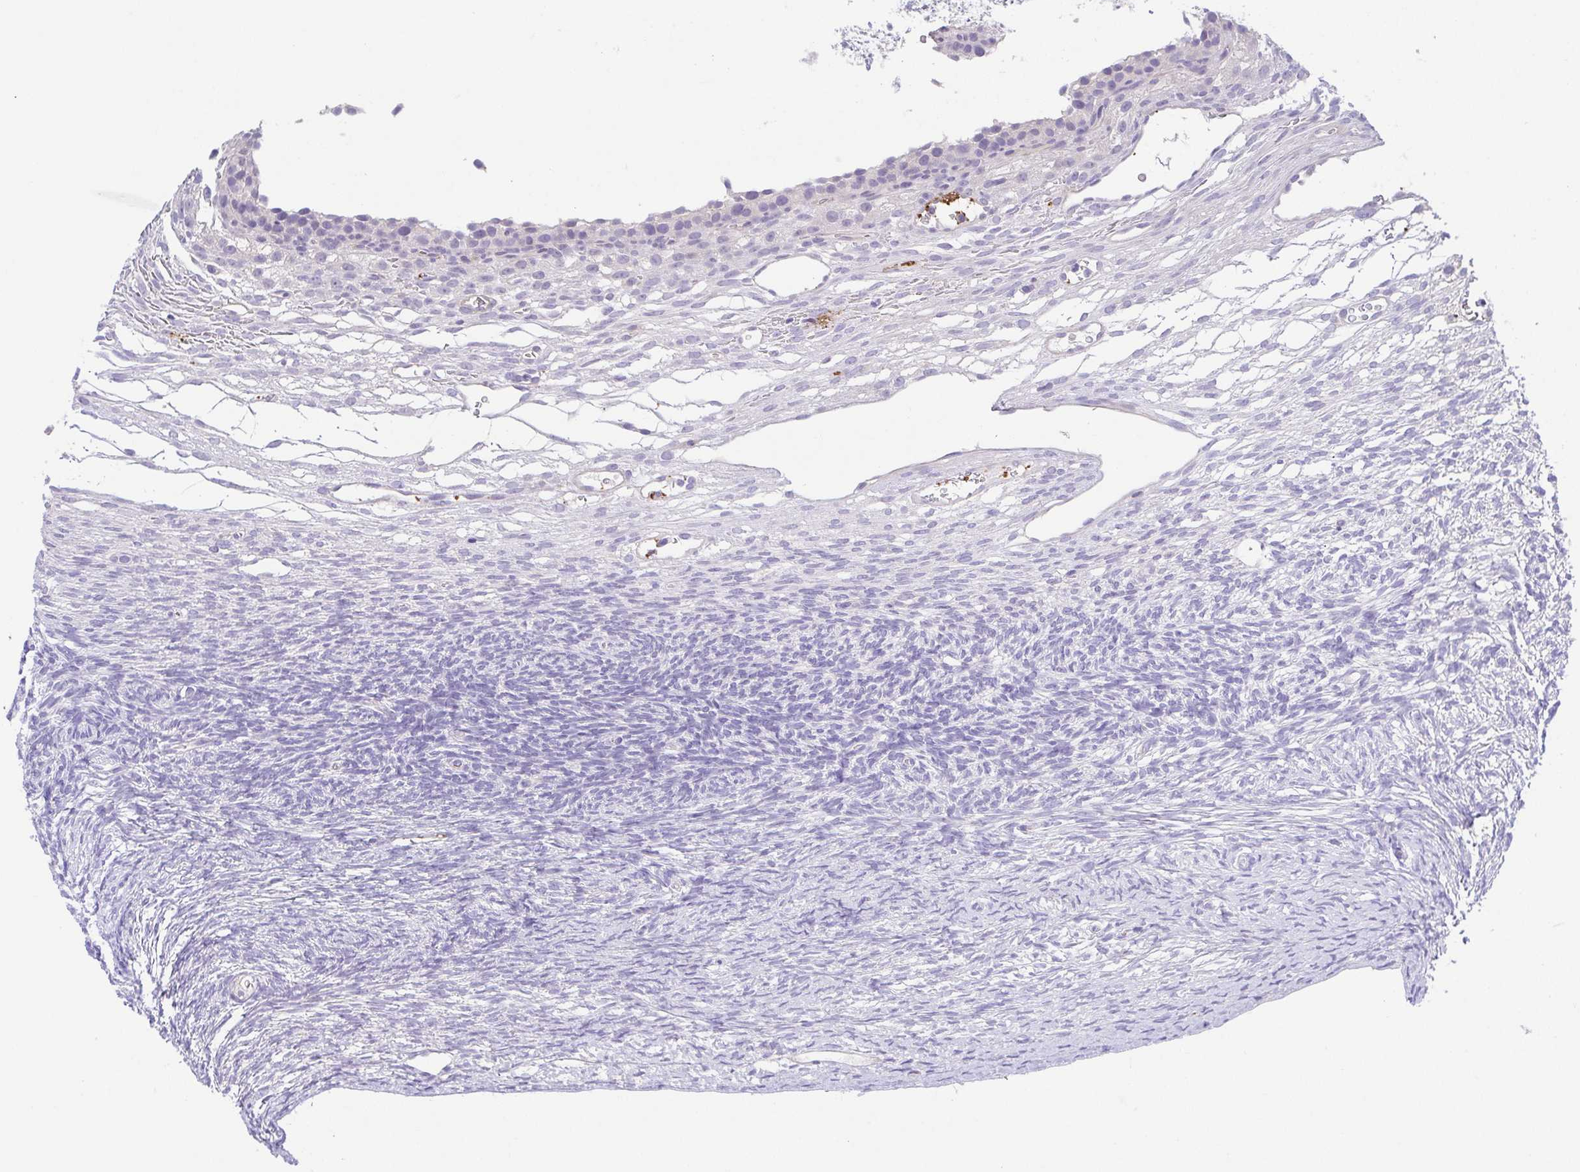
{"staining": {"intensity": "negative", "quantity": "none", "location": "none"}, "tissue": "ovary", "cell_type": "Follicle cells", "image_type": "normal", "snomed": [{"axis": "morphology", "description": "Normal tissue, NOS"}, {"axis": "topography", "description": "Ovary"}], "caption": "DAB (3,3'-diaminobenzidine) immunohistochemical staining of unremarkable human ovary displays no significant staining in follicle cells.", "gene": "PRR14L", "patient": {"sex": "female", "age": 34}}